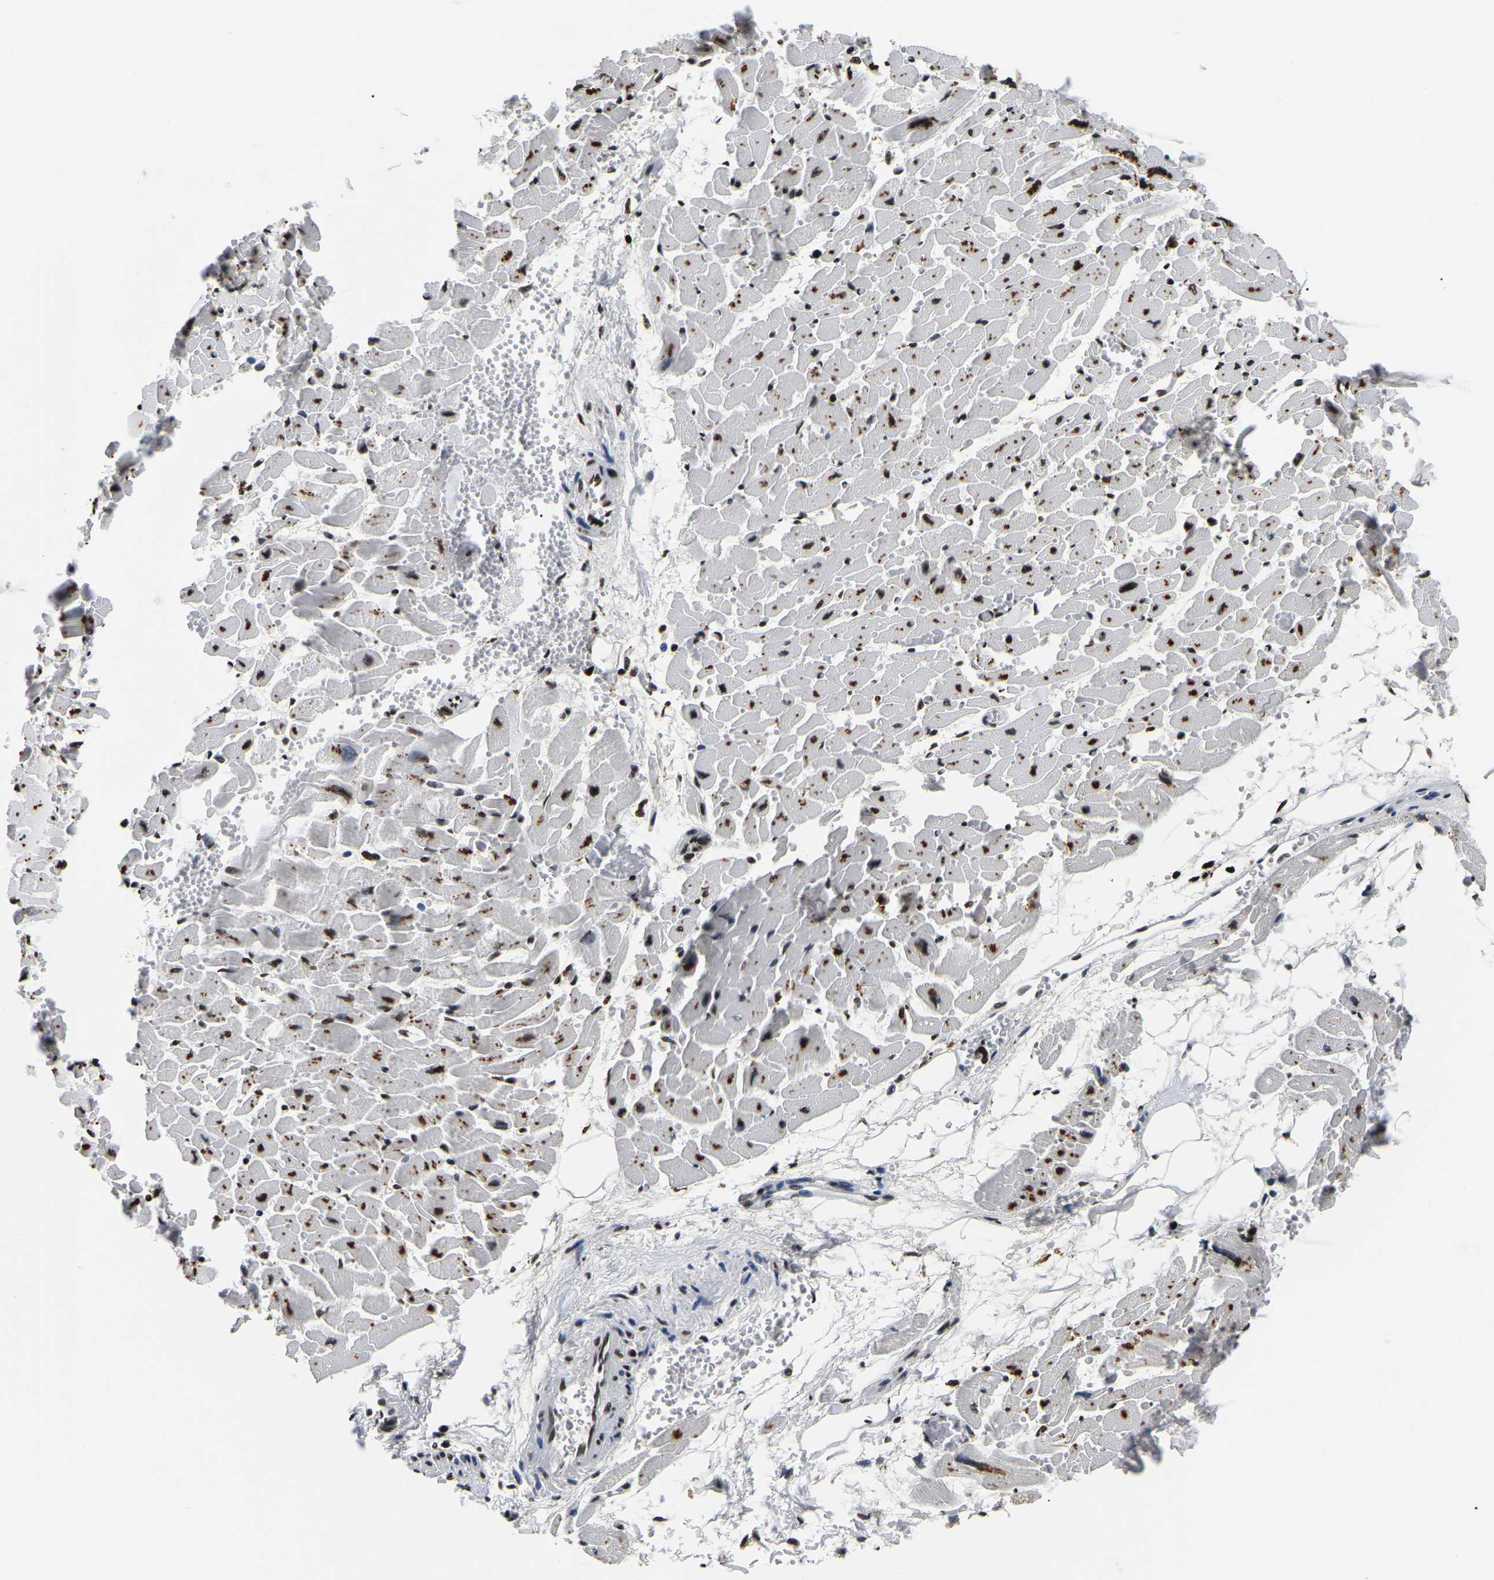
{"staining": {"intensity": "strong", "quantity": ">75%", "location": "nuclear"}, "tissue": "heart muscle", "cell_type": "Cardiomyocytes", "image_type": "normal", "snomed": [{"axis": "morphology", "description": "Normal tissue, NOS"}, {"axis": "topography", "description": "Heart"}], "caption": "An image of heart muscle stained for a protein displays strong nuclear brown staining in cardiomyocytes.", "gene": "LRRC61", "patient": {"sex": "female", "age": 19}}